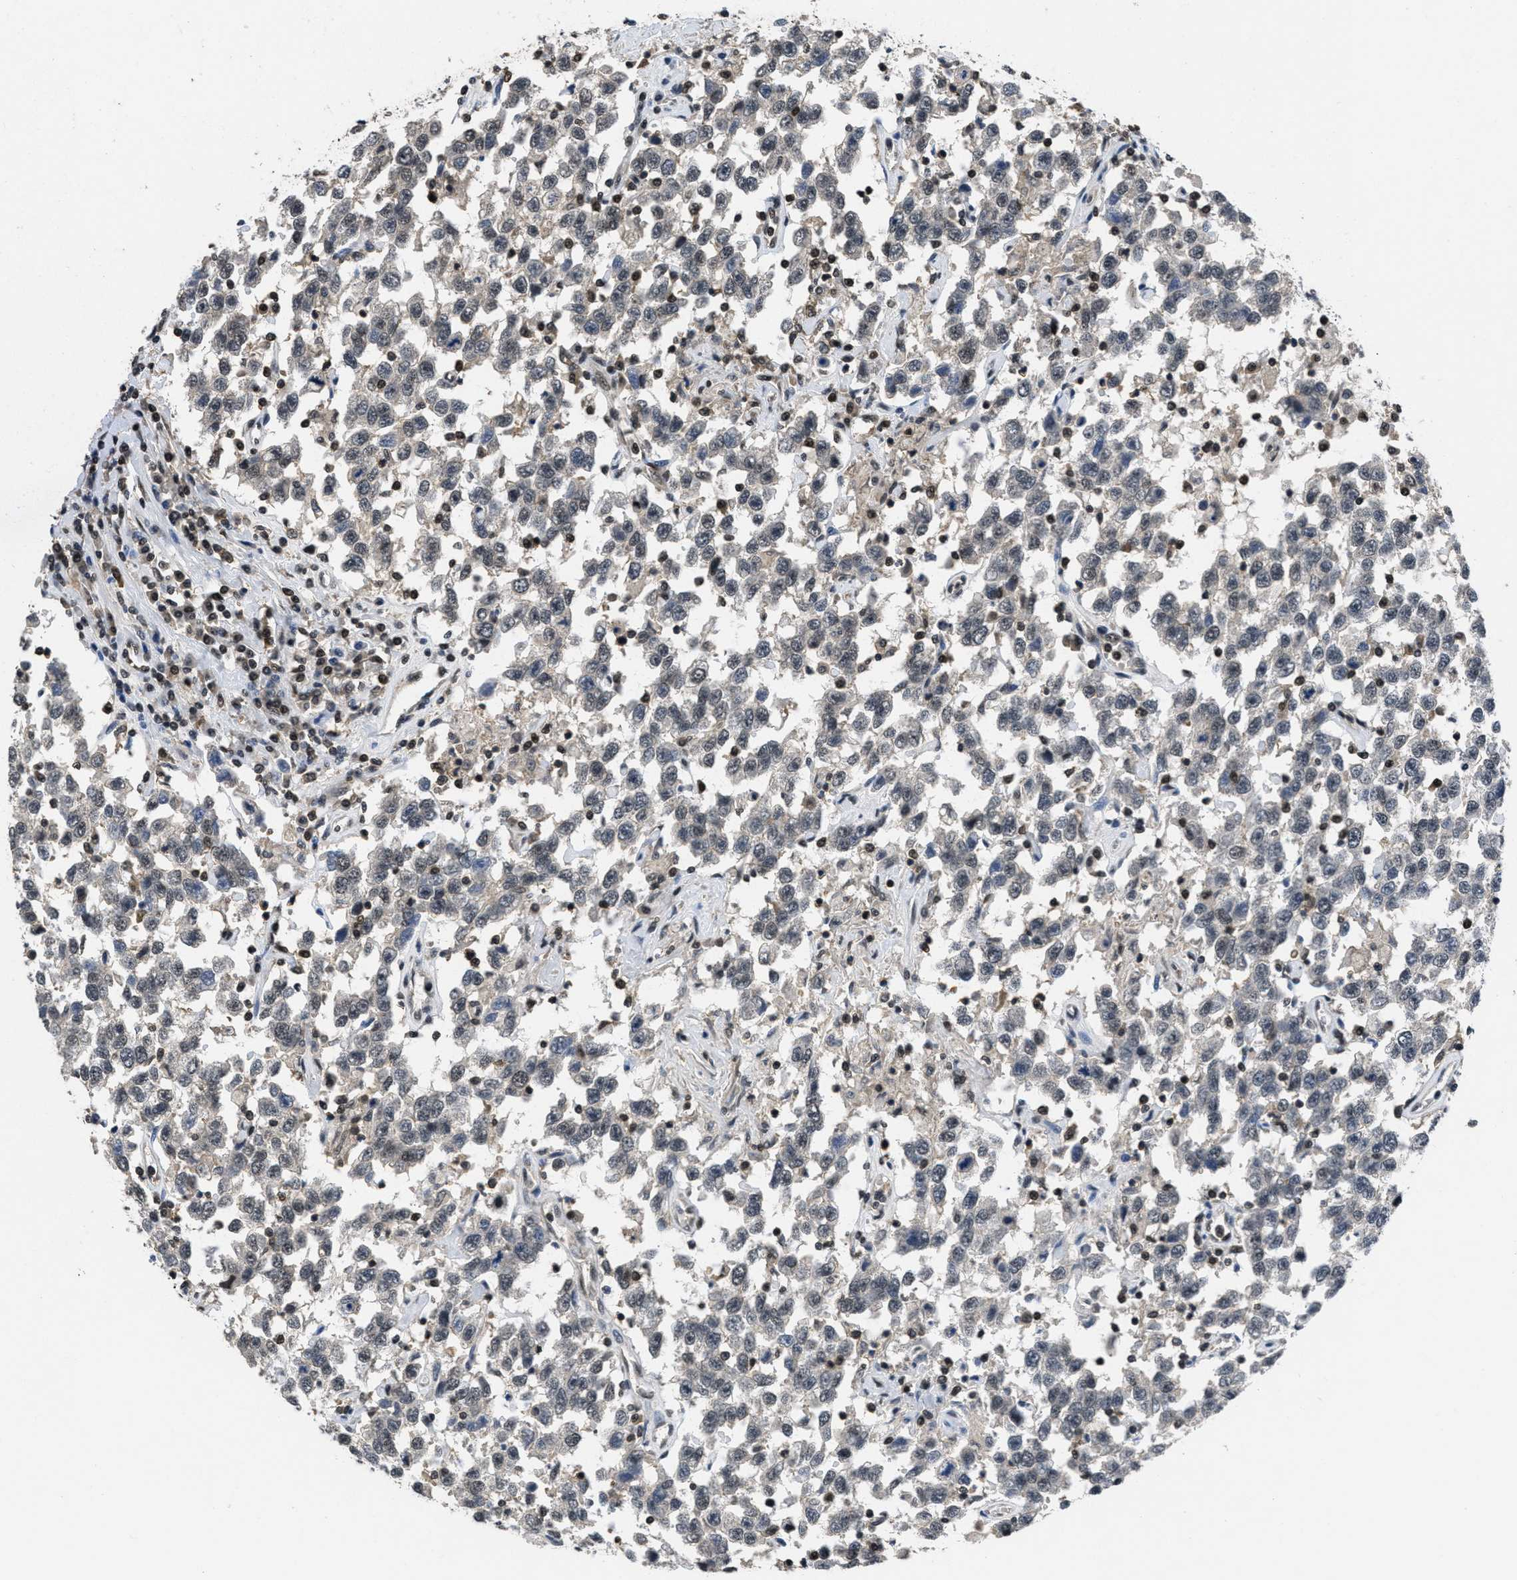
{"staining": {"intensity": "negative", "quantity": "none", "location": "none"}, "tissue": "testis cancer", "cell_type": "Tumor cells", "image_type": "cancer", "snomed": [{"axis": "morphology", "description": "Seminoma, NOS"}, {"axis": "topography", "description": "Testis"}], "caption": "This is an IHC histopathology image of human testis seminoma. There is no positivity in tumor cells.", "gene": "CUL4B", "patient": {"sex": "male", "age": 41}}